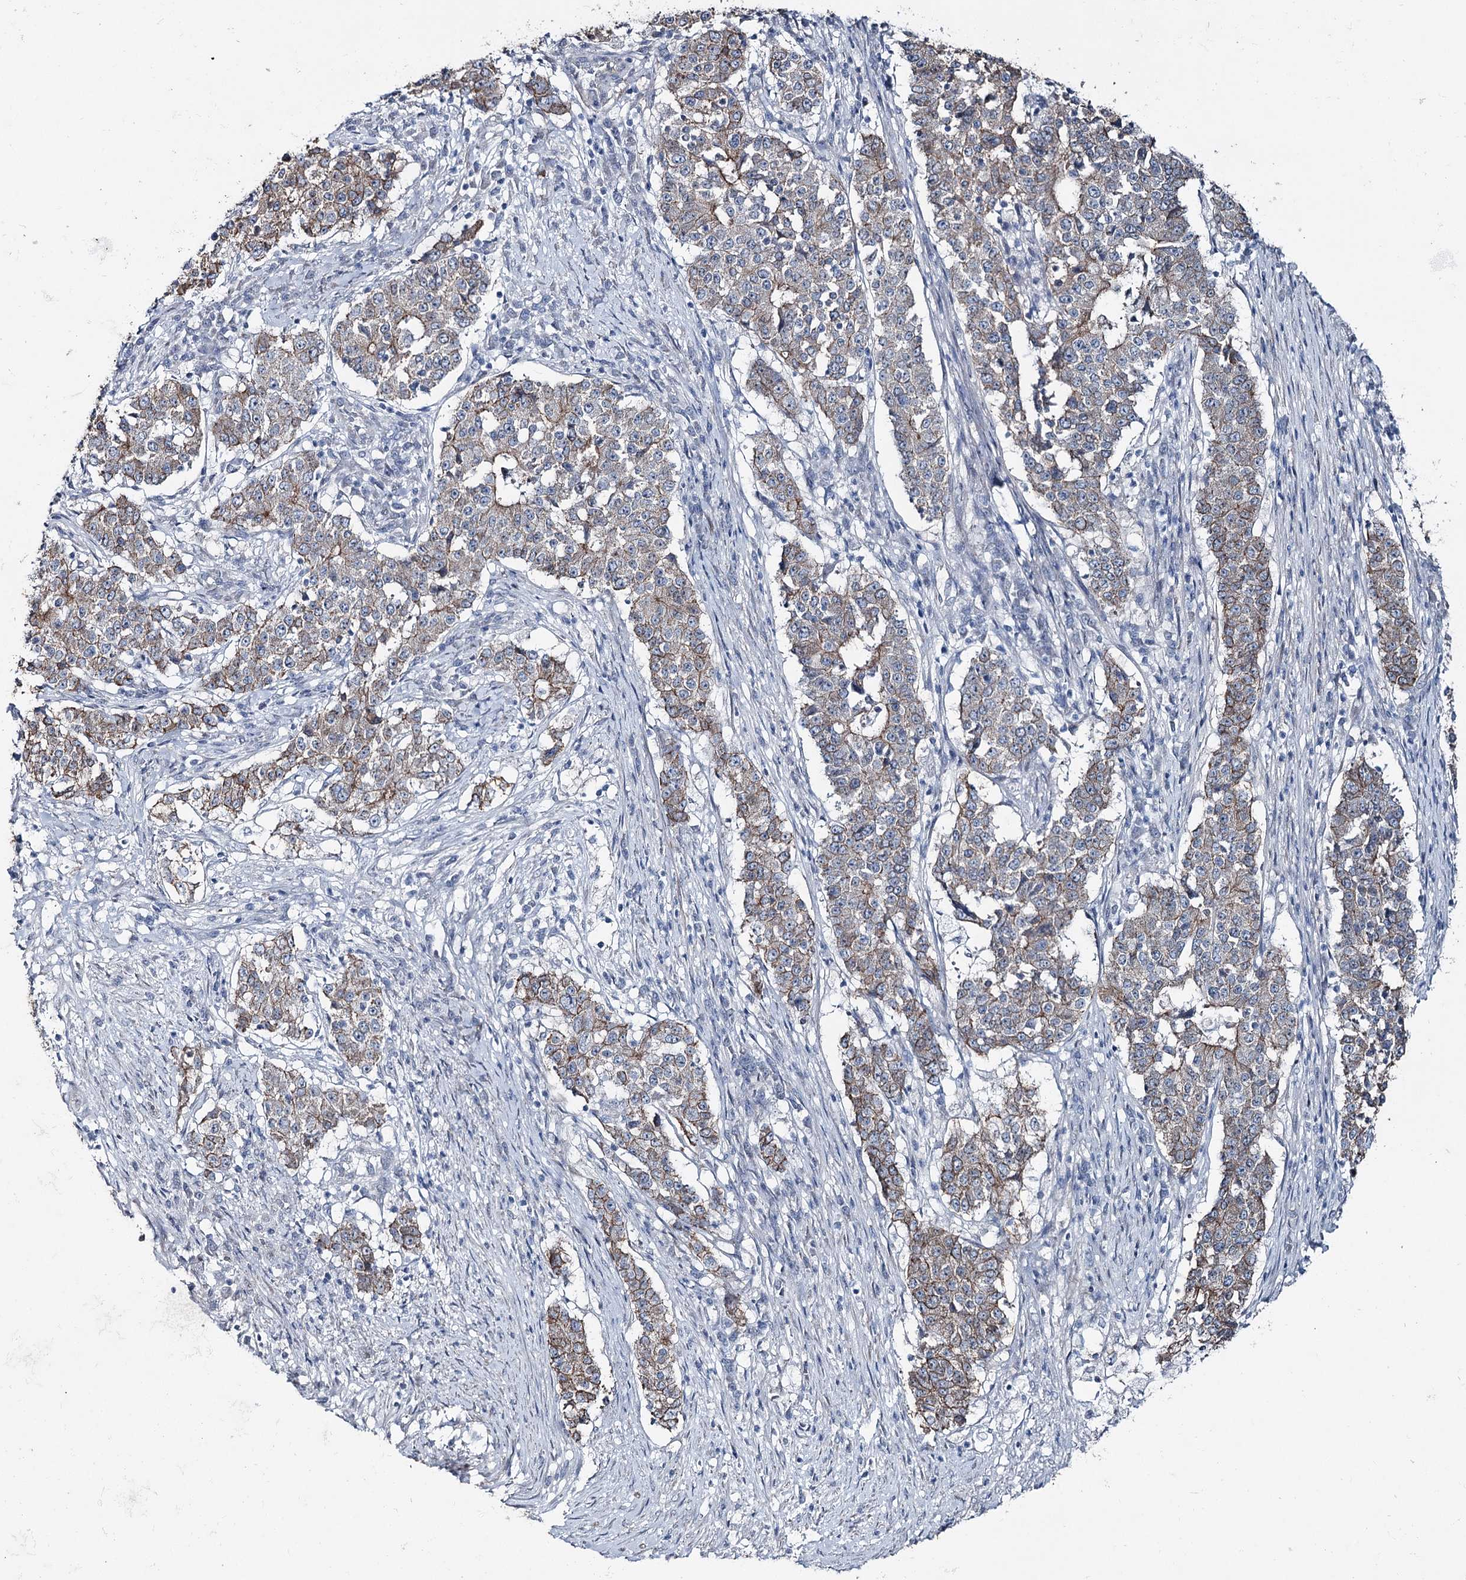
{"staining": {"intensity": "moderate", "quantity": ">75%", "location": "cytoplasmic/membranous"}, "tissue": "stomach cancer", "cell_type": "Tumor cells", "image_type": "cancer", "snomed": [{"axis": "morphology", "description": "Adenocarcinoma, NOS"}, {"axis": "topography", "description": "Stomach"}], "caption": "Moderate cytoplasmic/membranous staining is appreciated in approximately >75% of tumor cells in stomach adenocarcinoma. (brown staining indicates protein expression, while blue staining denotes nuclei).", "gene": "FAM120B", "patient": {"sex": "male", "age": 59}}